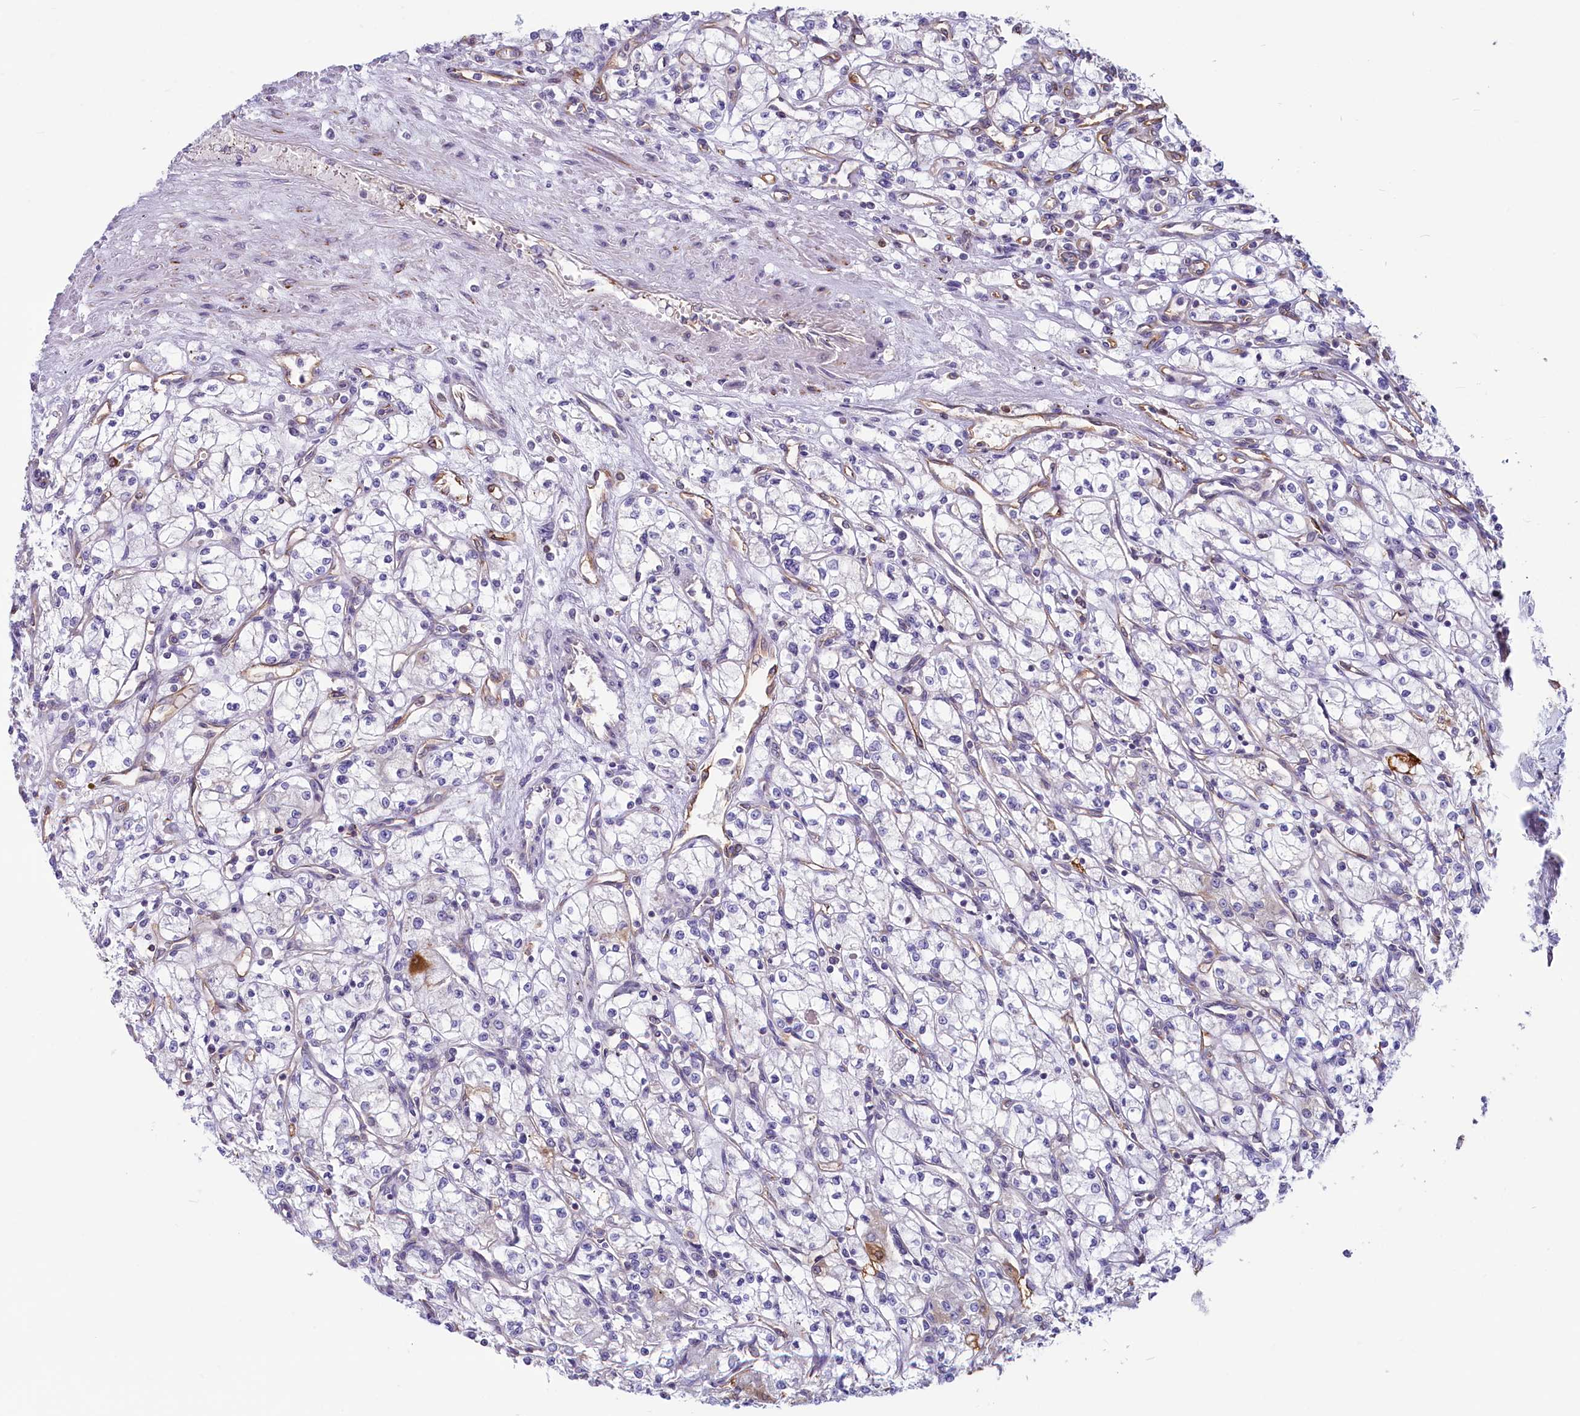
{"staining": {"intensity": "negative", "quantity": "none", "location": "none"}, "tissue": "renal cancer", "cell_type": "Tumor cells", "image_type": "cancer", "snomed": [{"axis": "morphology", "description": "Adenocarcinoma, NOS"}, {"axis": "topography", "description": "Kidney"}], "caption": "Immunohistochemistry micrograph of neoplastic tissue: human renal adenocarcinoma stained with DAB exhibits no significant protein staining in tumor cells. The staining was performed using DAB to visualize the protein expression in brown, while the nuclei were stained in blue with hematoxylin (Magnification: 20x).", "gene": "LMOD3", "patient": {"sex": "male", "age": 59}}